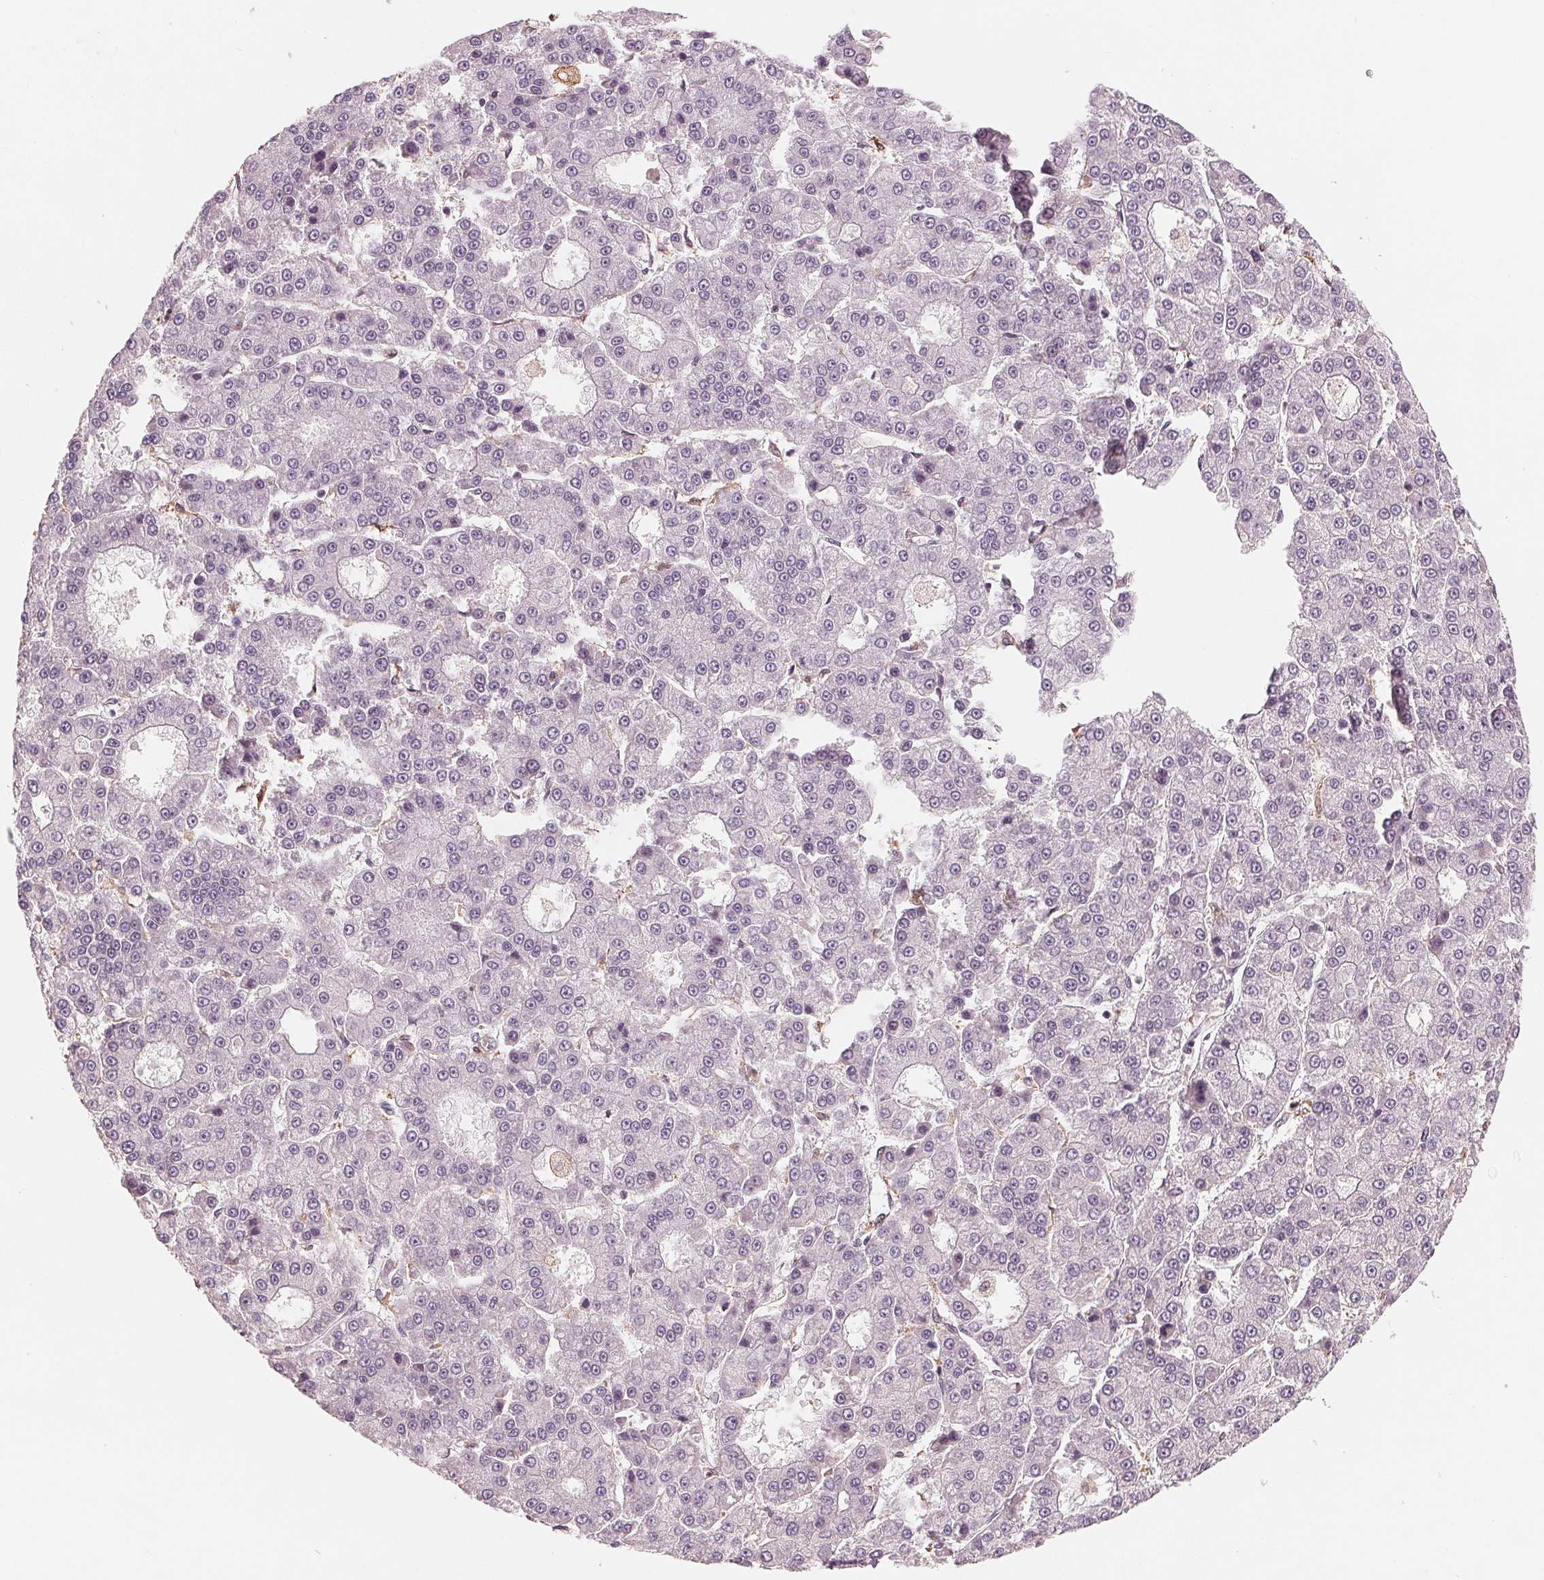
{"staining": {"intensity": "negative", "quantity": "none", "location": "none"}, "tissue": "liver cancer", "cell_type": "Tumor cells", "image_type": "cancer", "snomed": [{"axis": "morphology", "description": "Carcinoma, Hepatocellular, NOS"}, {"axis": "topography", "description": "Liver"}], "caption": "Liver cancer (hepatocellular carcinoma) was stained to show a protein in brown. There is no significant staining in tumor cells.", "gene": "IL9R", "patient": {"sex": "male", "age": 70}}